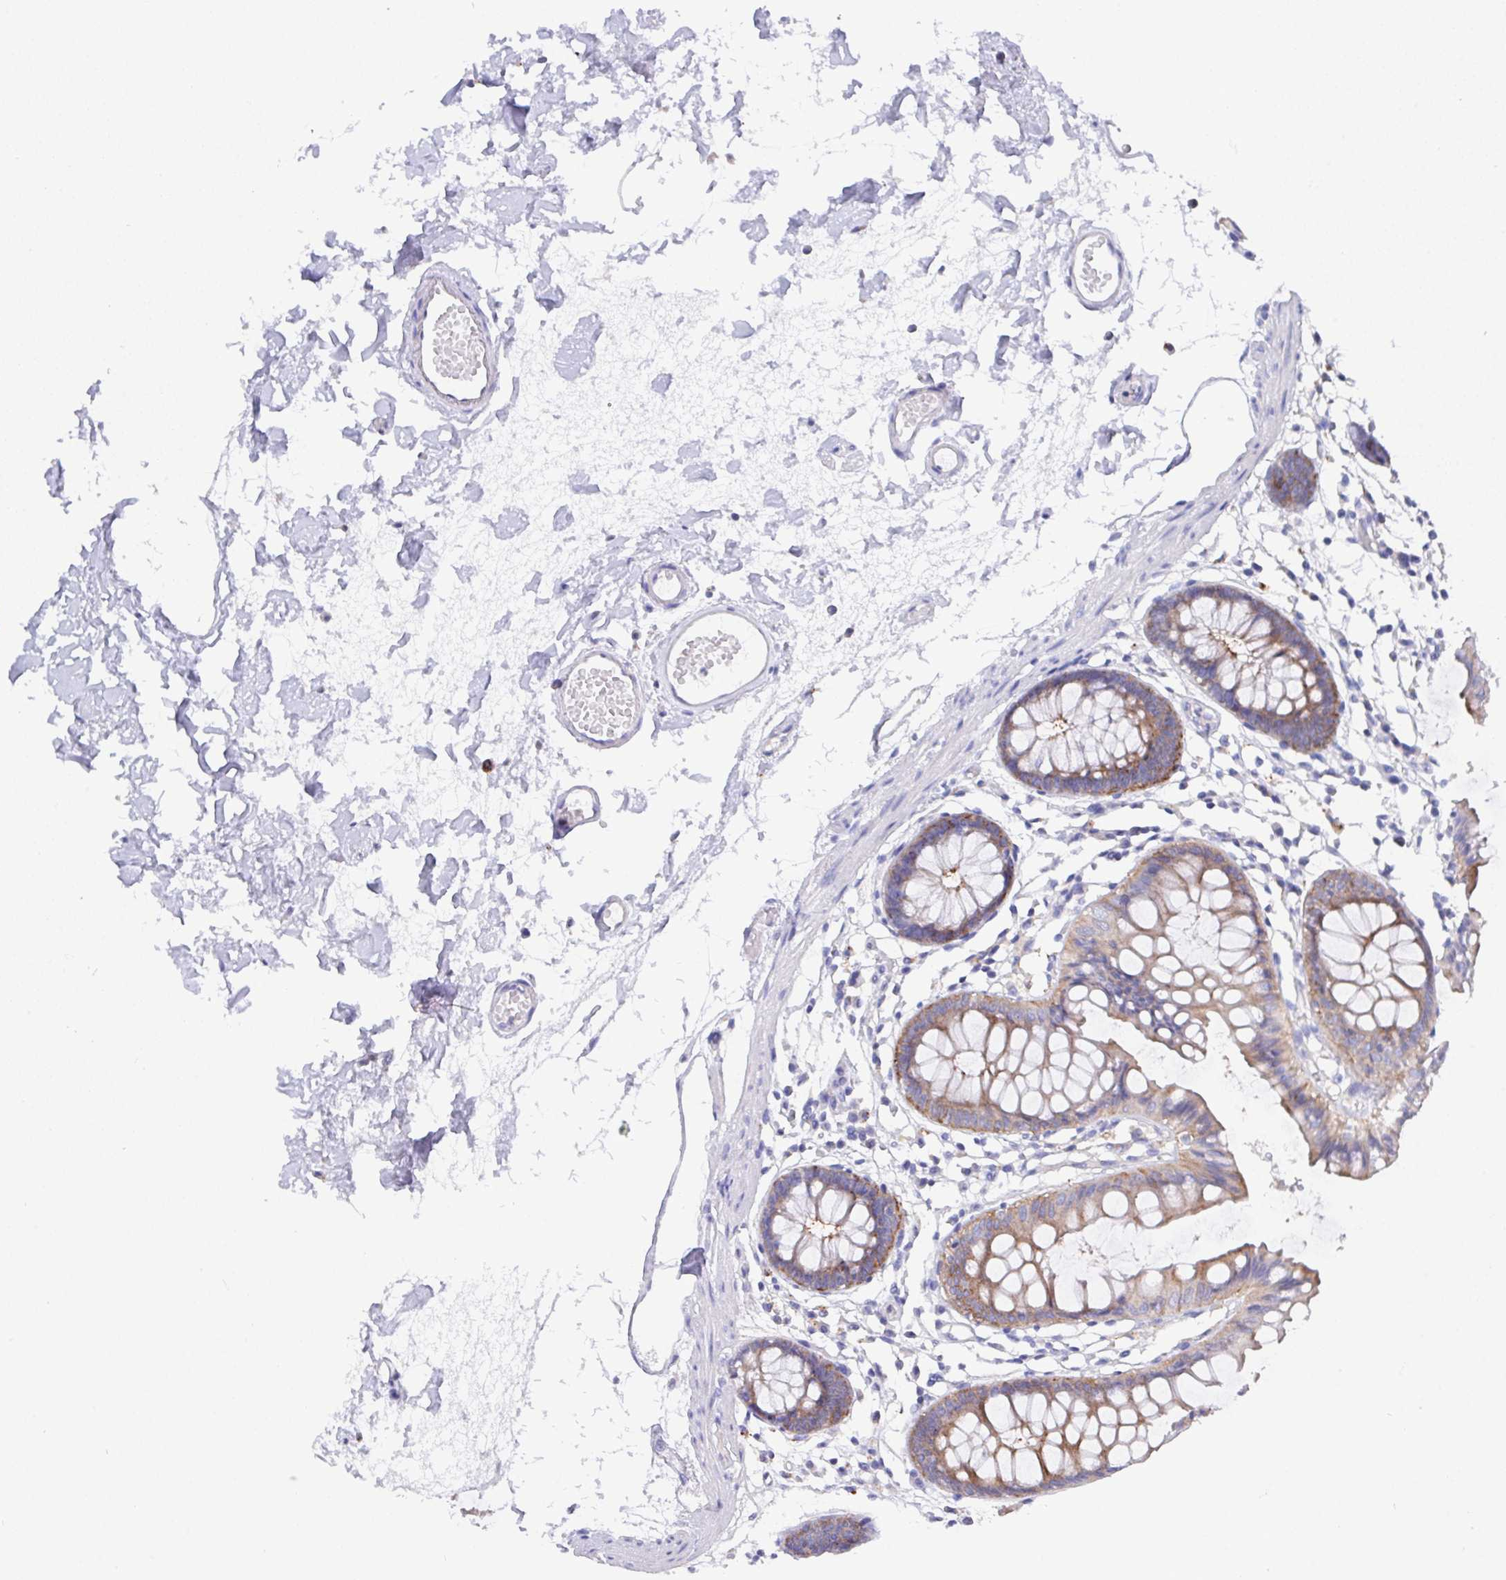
{"staining": {"intensity": "negative", "quantity": "none", "location": "none"}, "tissue": "colon", "cell_type": "Endothelial cells", "image_type": "normal", "snomed": [{"axis": "morphology", "description": "Normal tissue, NOS"}, {"axis": "topography", "description": "Colon"}], "caption": "High power microscopy histopathology image of an immunohistochemistry photomicrograph of unremarkable colon, revealing no significant expression in endothelial cells.", "gene": "PRG3", "patient": {"sex": "female", "age": 84}}